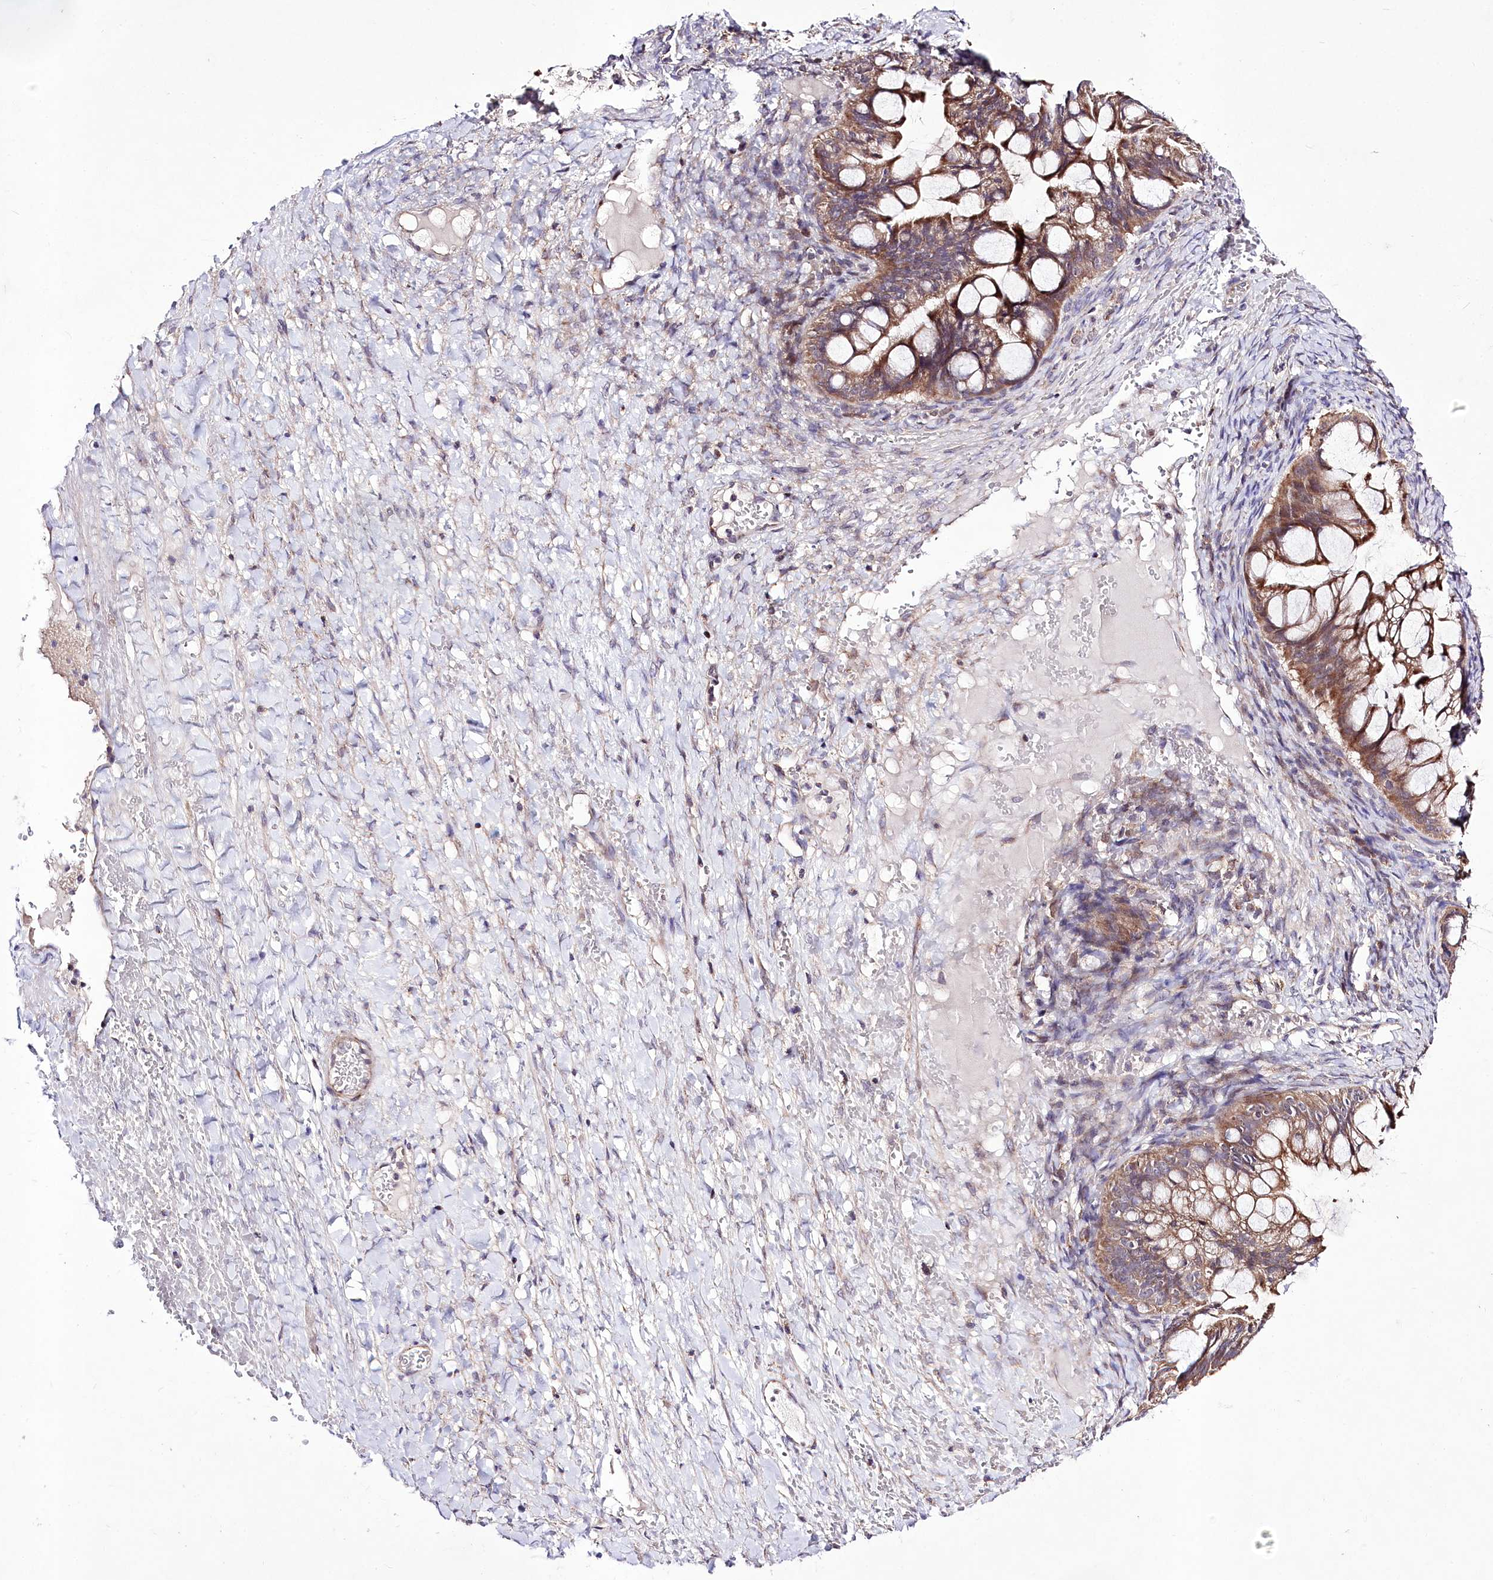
{"staining": {"intensity": "moderate", "quantity": ">75%", "location": "cytoplasmic/membranous"}, "tissue": "ovarian cancer", "cell_type": "Tumor cells", "image_type": "cancer", "snomed": [{"axis": "morphology", "description": "Cystadenocarcinoma, mucinous, NOS"}, {"axis": "topography", "description": "Ovary"}], "caption": "Human ovarian cancer (mucinous cystadenocarcinoma) stained with a protein marker demonstrates moderate staining in tumor cells.", "gene": "ATE1", "patient": {"sex": "female", "age": 73}}